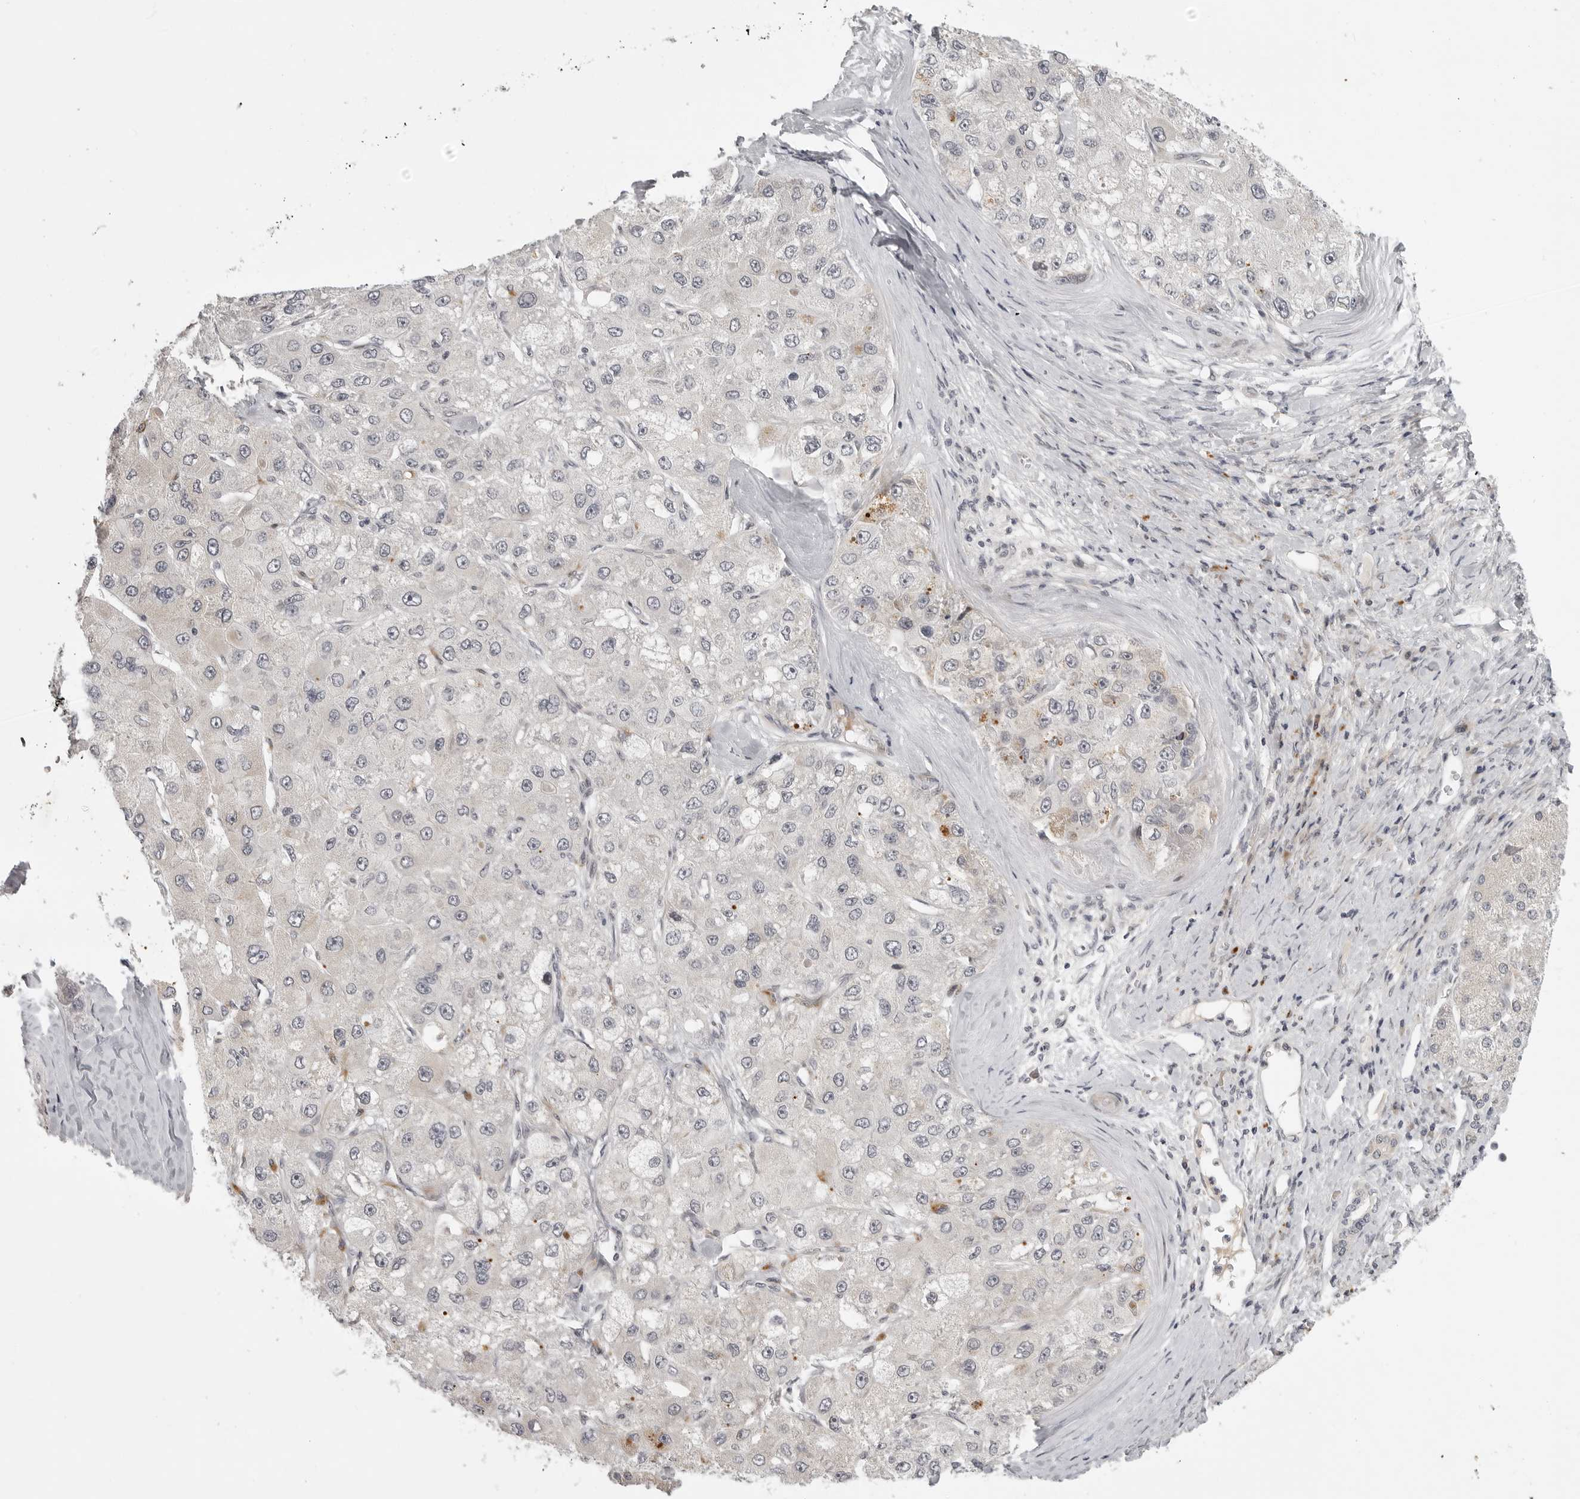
{"staining": {"intensity": "negative", "quantity": "none", "location": "none"}, "tissue": "liver cancer", "cell_type": "Tumor cells", "image_type": "cancer", "snomed": [{"axis": "morphology", "description": "Carcinoma, Hepatocellular, NOS"}, {"axis": "topography", "description": "Liver"}], "caption": "Histopathology image shows no protein staining in tumor cells of liver cancer (hepatocellular carcinoma) tissue.", "gene": "CD300LD", "patient": {"sex": "male", "age": 80}}